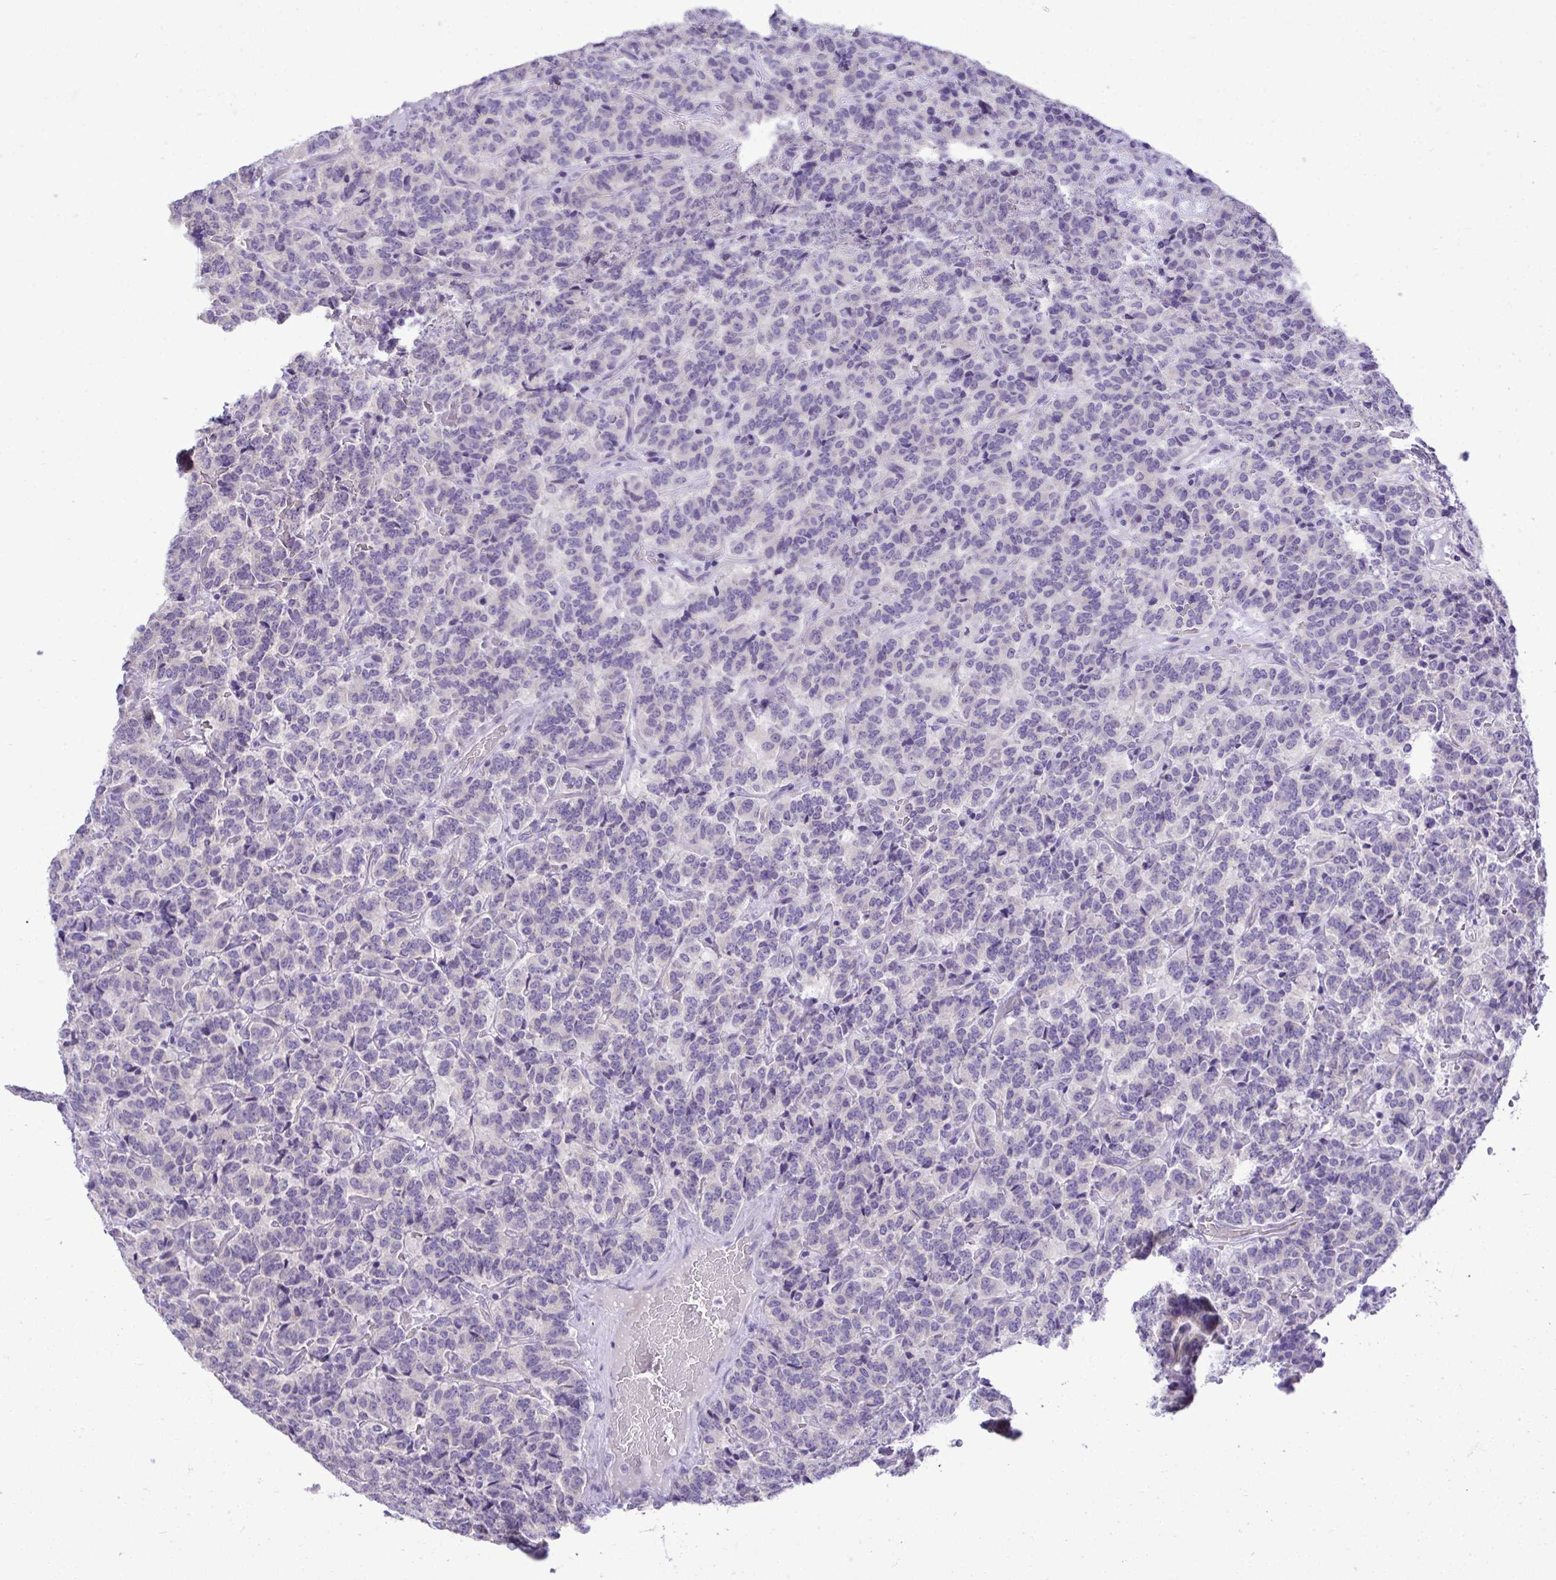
{"staining": {"intensity": "negative", "quantity": "none", "location": "none"}, "tissue": "carcinoid", "cell_type": "Tumor cells", "image_type": "cancer", "snomed": [{"axis": "morphology", "description": "Carcinoid, malignant, NOS"}, {"axis": "topography", "description": "Pancreas"}], "caption": "Immunohistochemistry of carcinoid shows no expression in tumor cells.", "gene": "PRM2", "patient": {"sex": "male", "age": 36}}